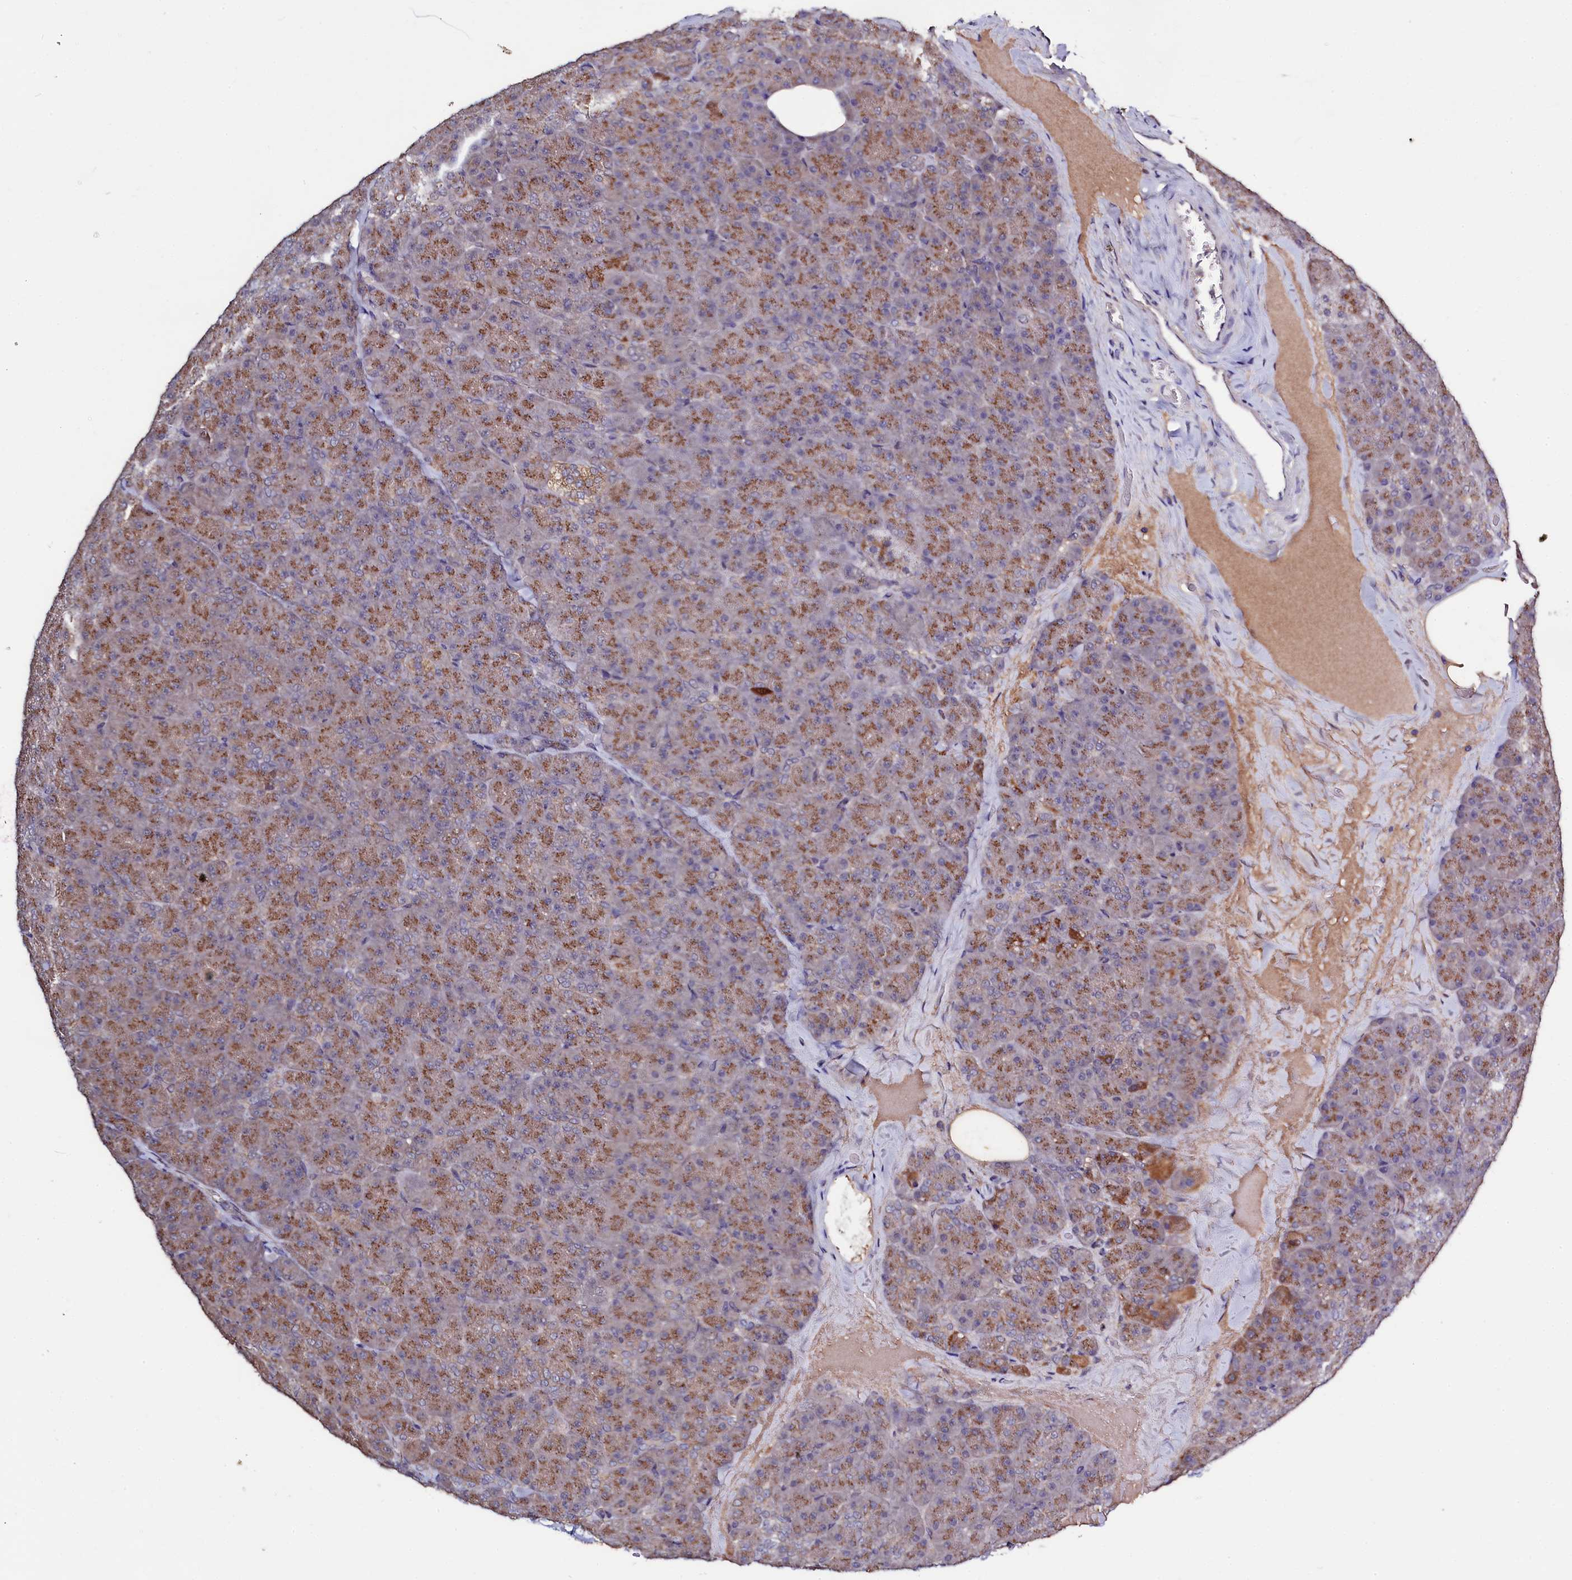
{"staining": {"intensity": "moderate", "quantity": ">75%", "location": "cytoplasmic/membranous"}, "tissue": "pancreas", "cell_type": "Exocrine glandular cells", "image_type": "normal", "snomed": [{"axis": "morphology", "description": "Normal tissue, NOS"}, {"axis": "topography", "description": "Pancreas"}], "caption": "Moderate cytoplasmic/membranous staining for a protein is seen in about >75% of exocrine glandular cells of unremarkable pancreas using IHC.", "gene": "SEC24C", "patient": {"sex": "male", "age": 36}}